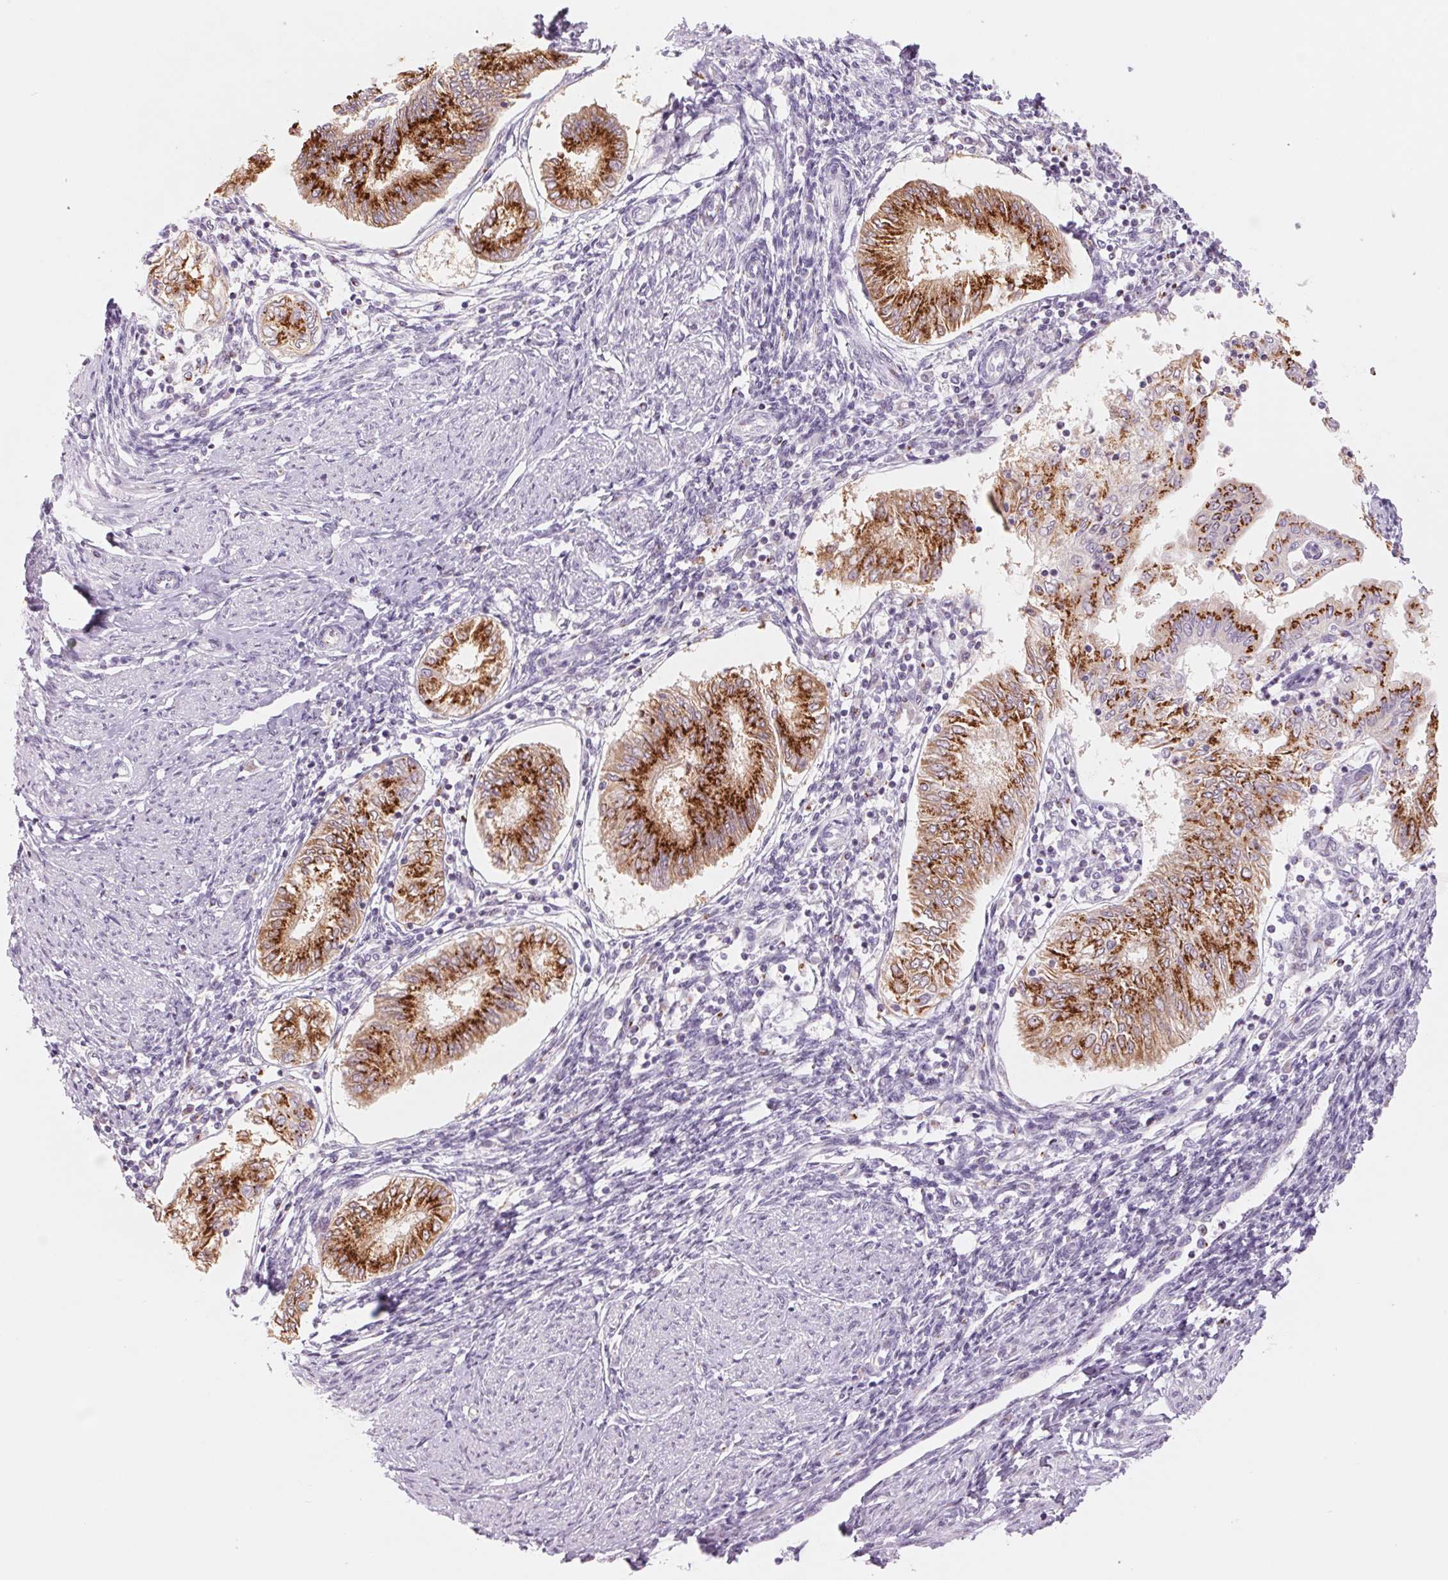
{"staining": {"intensity": "strong", "quantity": ">75%", "location": "cytoplasmic/membranous"}, "tissue": "endometrial cancer", "cell_type": "Tumor cells", "image_type": "cancer", "snomed": [{"axis": "morphology", "description": "Adenocarcinoma, NOS"}, {"axis": "topography", "description": "Endometrium"}], "caption": "Strong cytoplasmic/membranous expression for a protein is appreciated in approximately >75% of tumor cells of endometrial adenocarcinoma using IHC.", "gene": "GALNT7", "patient": {"sex": "female", "age": 68}}